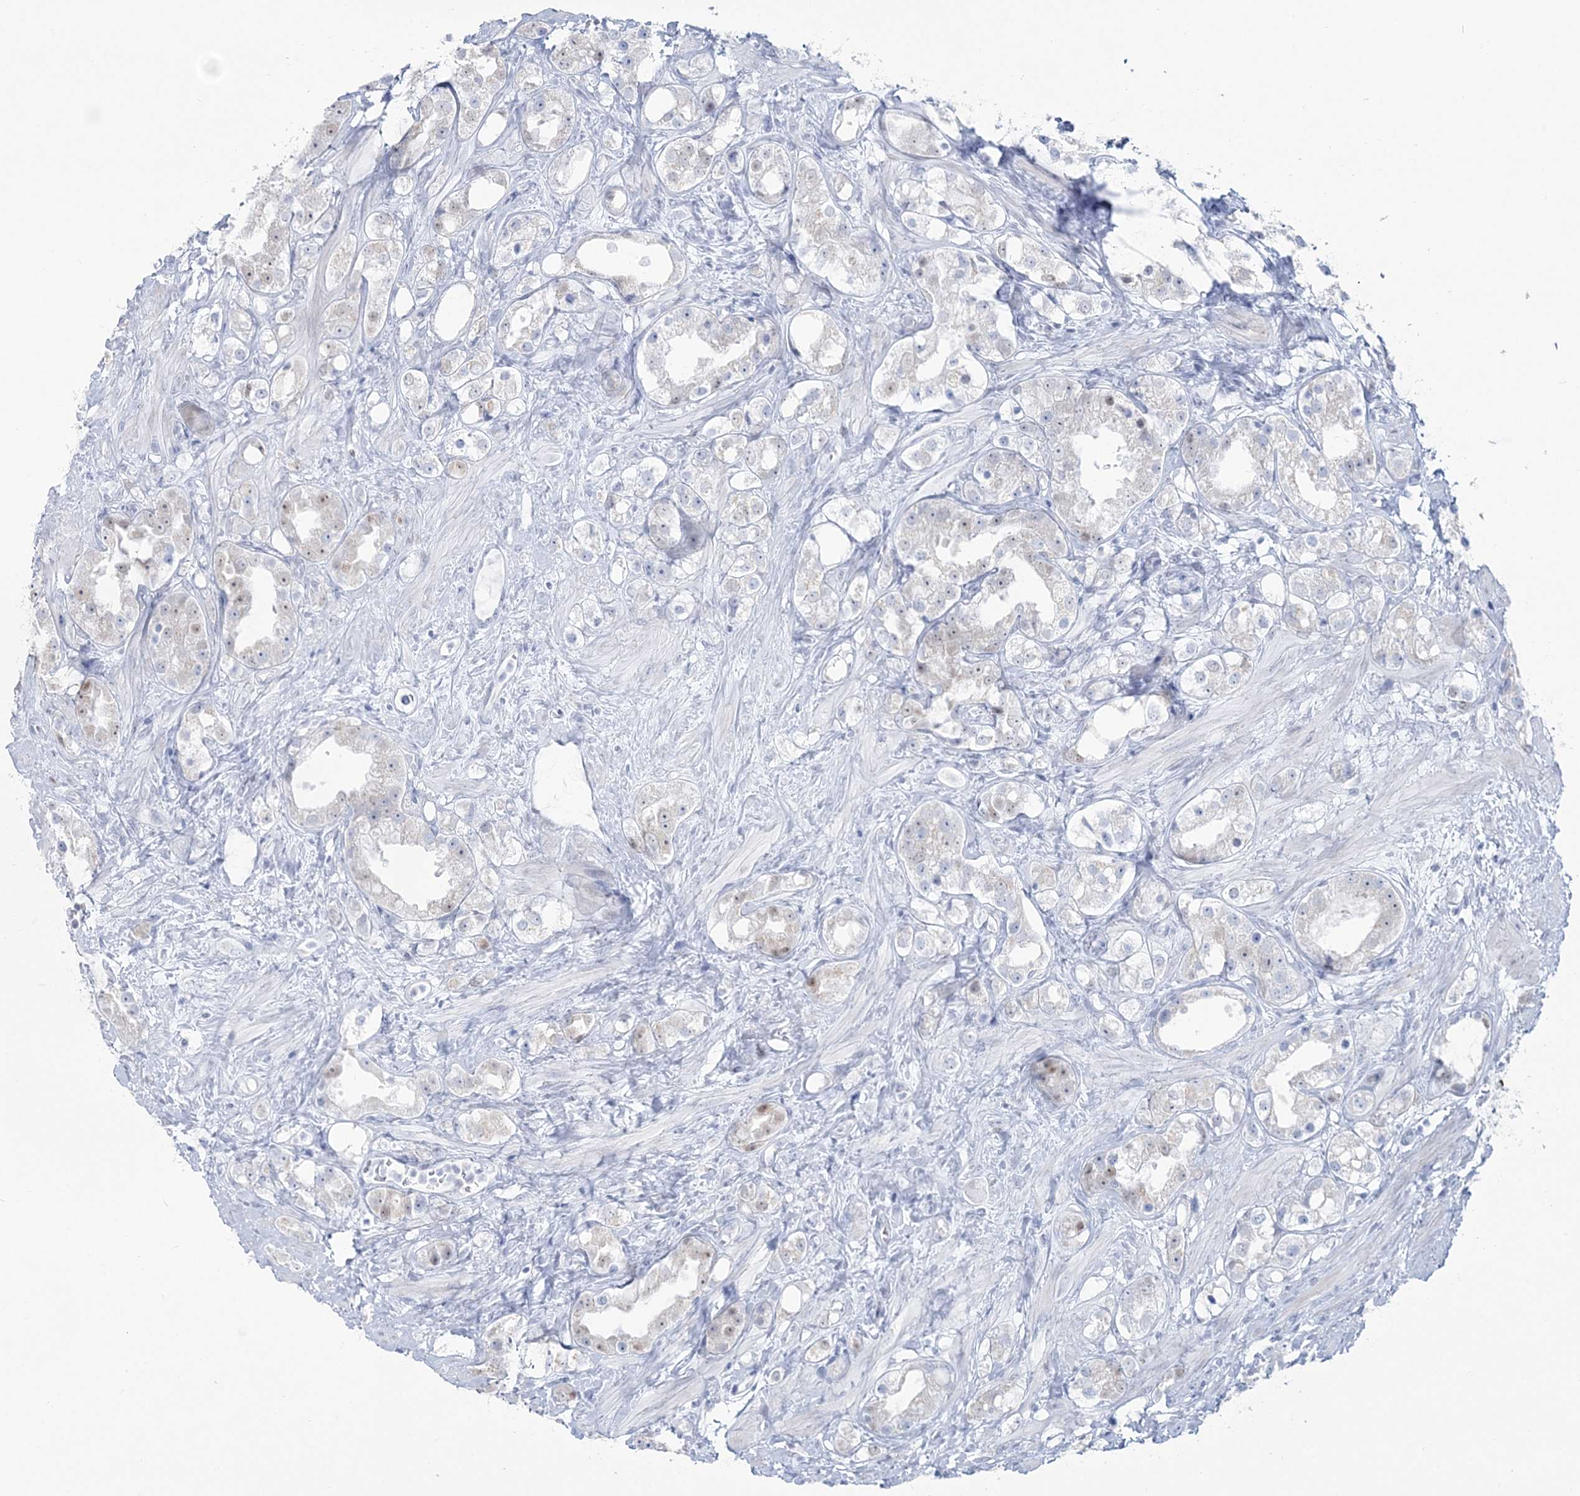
{"staining": {"intensity": "negative", "quantity": "none", "location": "none"}, "tissue": "prostate cancer", "cell_type": "Tumor cells", "image_type": "cancer", "snomed": [{"axis": "morphology", "description": "Adenocarcinoma, NOS"}, {"axis": "topography", "description": "Prostate"}], "caption": "Tumor cells show no significant expression in prostate cancer (adenocarcinoma). (Immunohistochemistry (ihc), brightfield microscopy, high magnification).", "gene": "ZNF843", "patient": {"sex": "male", "age": 79}}